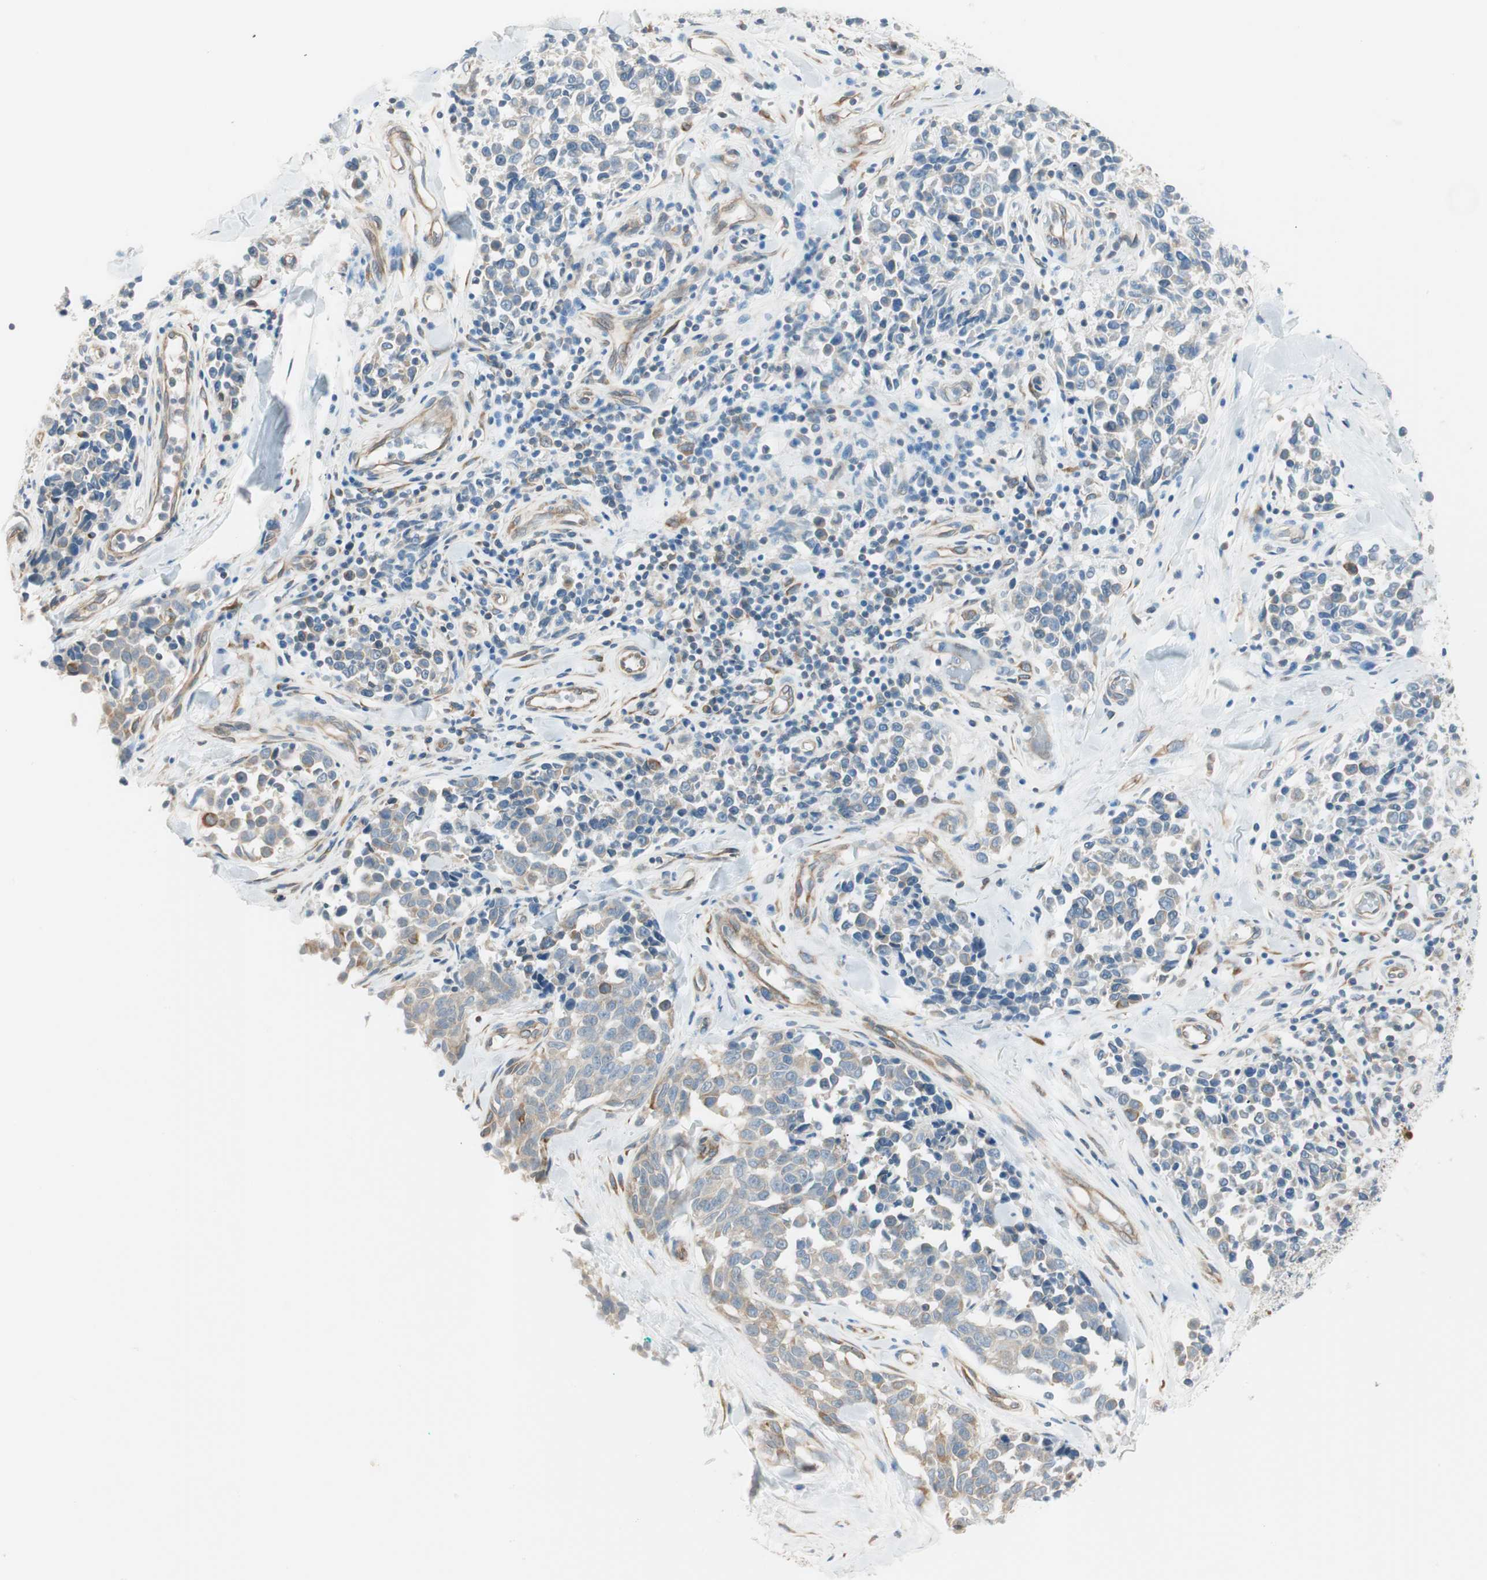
{"staining": {"intensity": "negative", "quantity": "none", "location": "none"}, "tissue": "melanoma", "cell_type": "Tumor cells", "image_type": "cancer", "snomed": [{"axis": "morphology", "description": "Malignant melanoma, NOS"}, {"axis": "topography", "description": "Skin"}], "caption": "Malignant melanoma was stained to show a protein in brown. There is no significant expression in tumor cells.", "gene": "CDK3", "patient": {"sex": "female", "age": 64}}